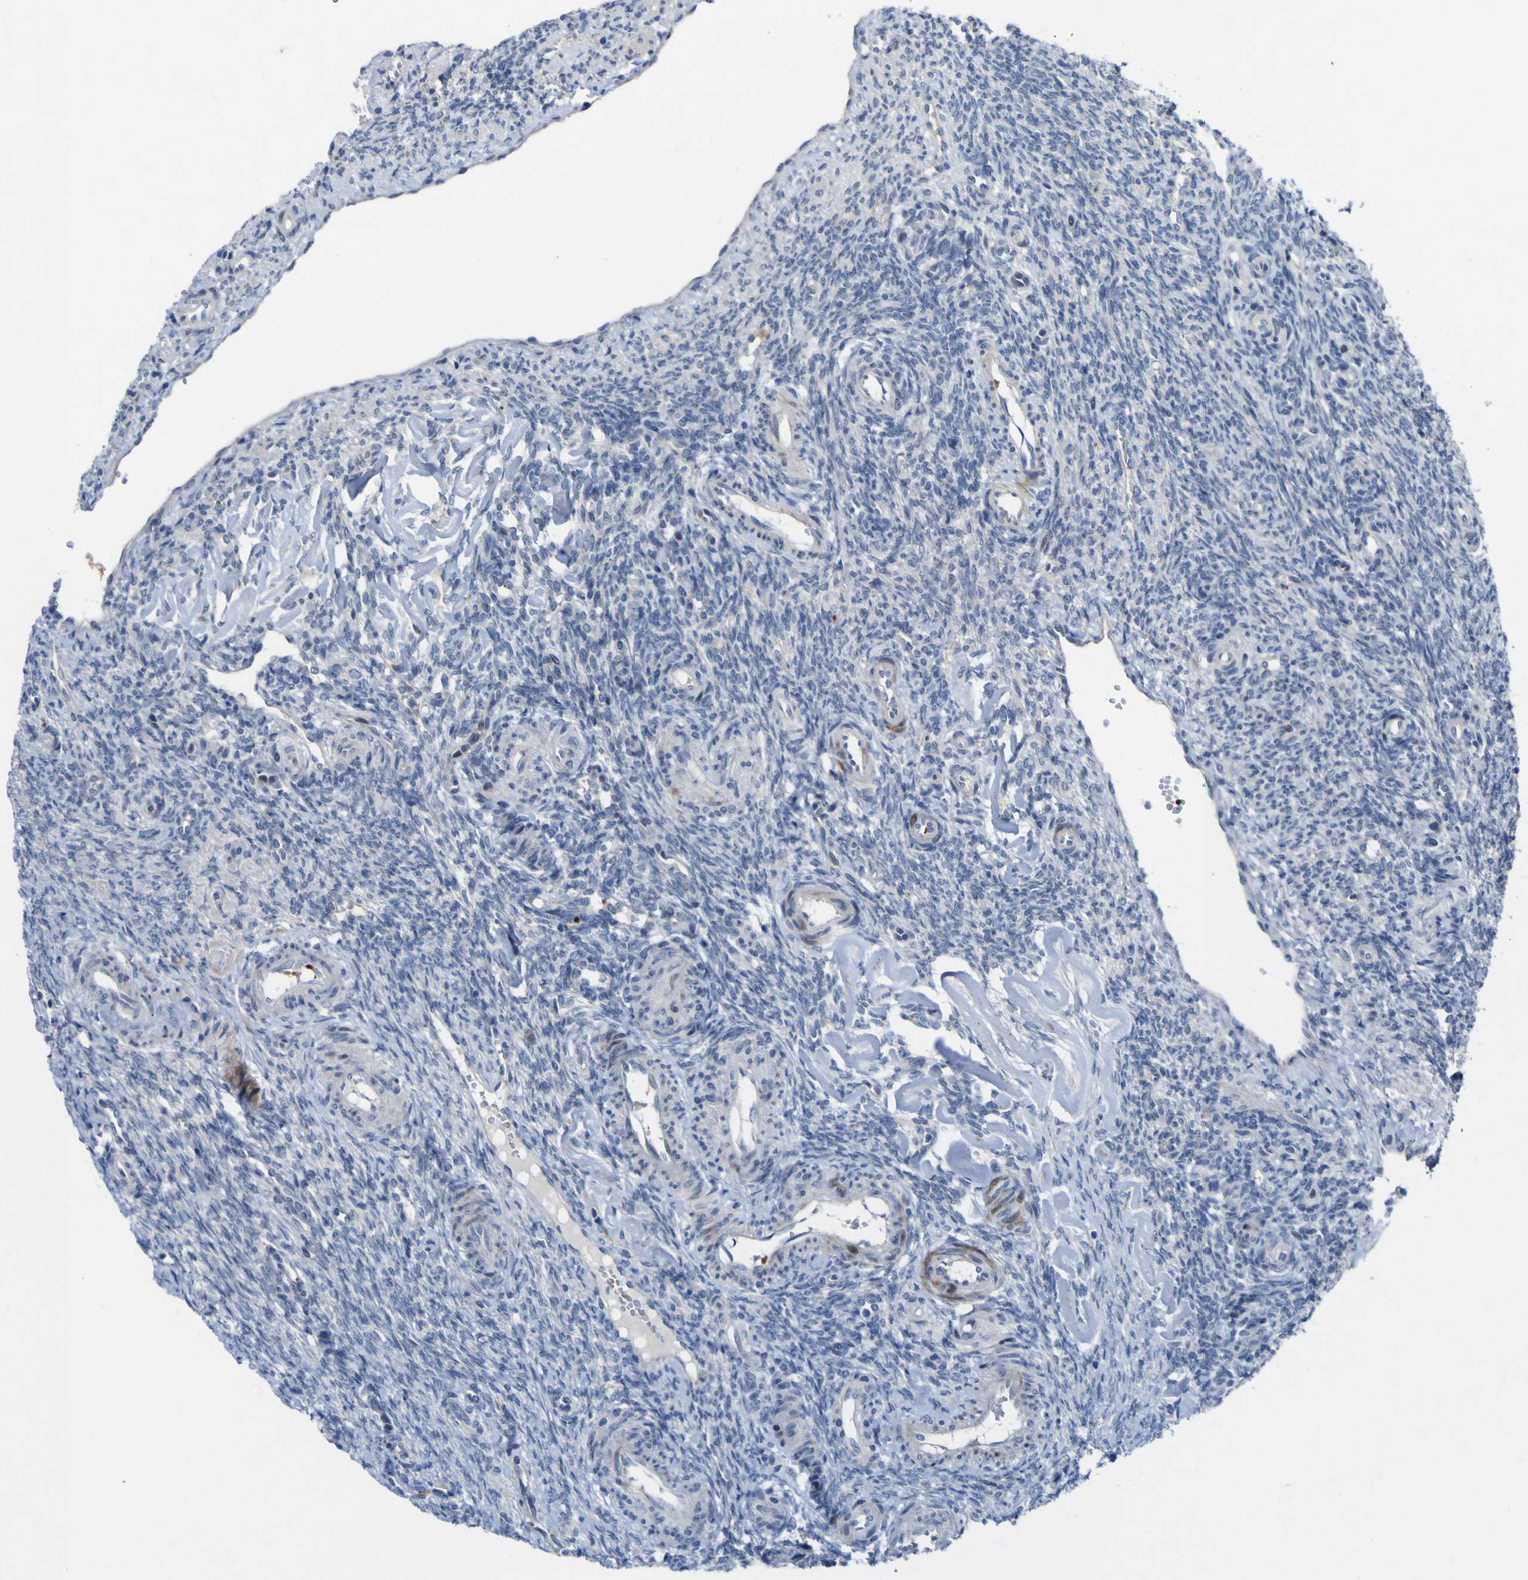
{"staining": {"intensity": "negative", "quantity": "none", "location": "none"}, "tissue": "ovary", "cell_type": "Follicle cells", "image_type": "normal", "snomed": [{"axis": "morphology", "description": "Normal tissue, NOS"}, {"axis": "topography", "description": "Ovary"}], "caption": "Protein analysis of benign ovary exhibits no significant staining in follicle cells. (Stains: DAB immunohistochemistry (IHC) with hematoxylin counter stain, Microscopy: brightfield microscopy at high magnification).", "gene": "NAV1", "patient": {"sex": "female", "age": 41}}